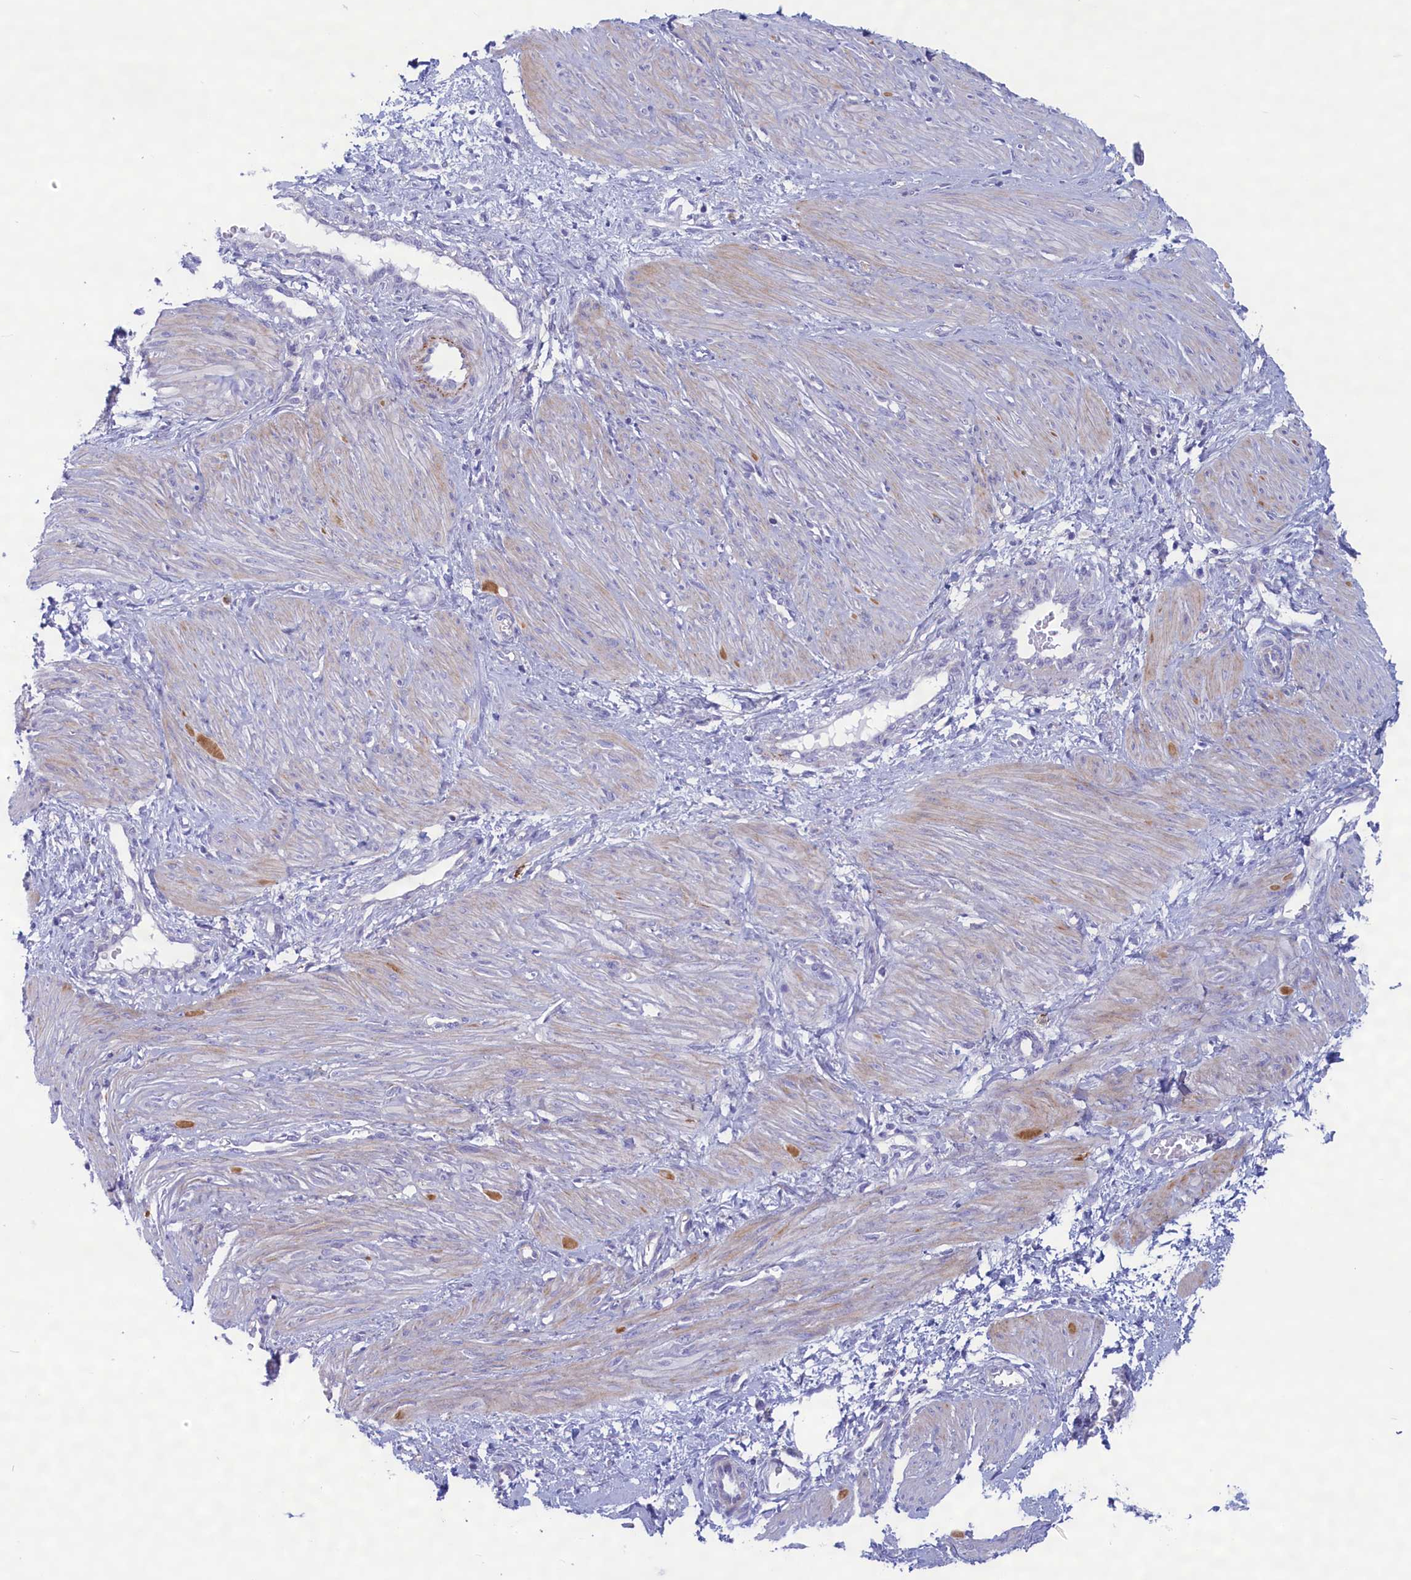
{"staining": {"intensity": "weak", "quantity": "25%-75%", "location": "cytoplasmic/membranous"}, "tissue": "smooth muscle", "cell_type": "Smooth muscle cells", "image_type": "normal", "snomed": [{"axis": "morphology", "description": "Normal tissue, NOS"}, {"axis": "topography", "description": "Endometrium"}], "caption": "The histopathology image displays a brown stain indicating the presence of a protein in the cytoplasmic/membranous of smooth muscle cells in smooth muscle. (Brightfield microscopy of DAB IHC at high magnification).", "gene": "MPV17L2", "patient": {"sex": "female", "age": 33}}